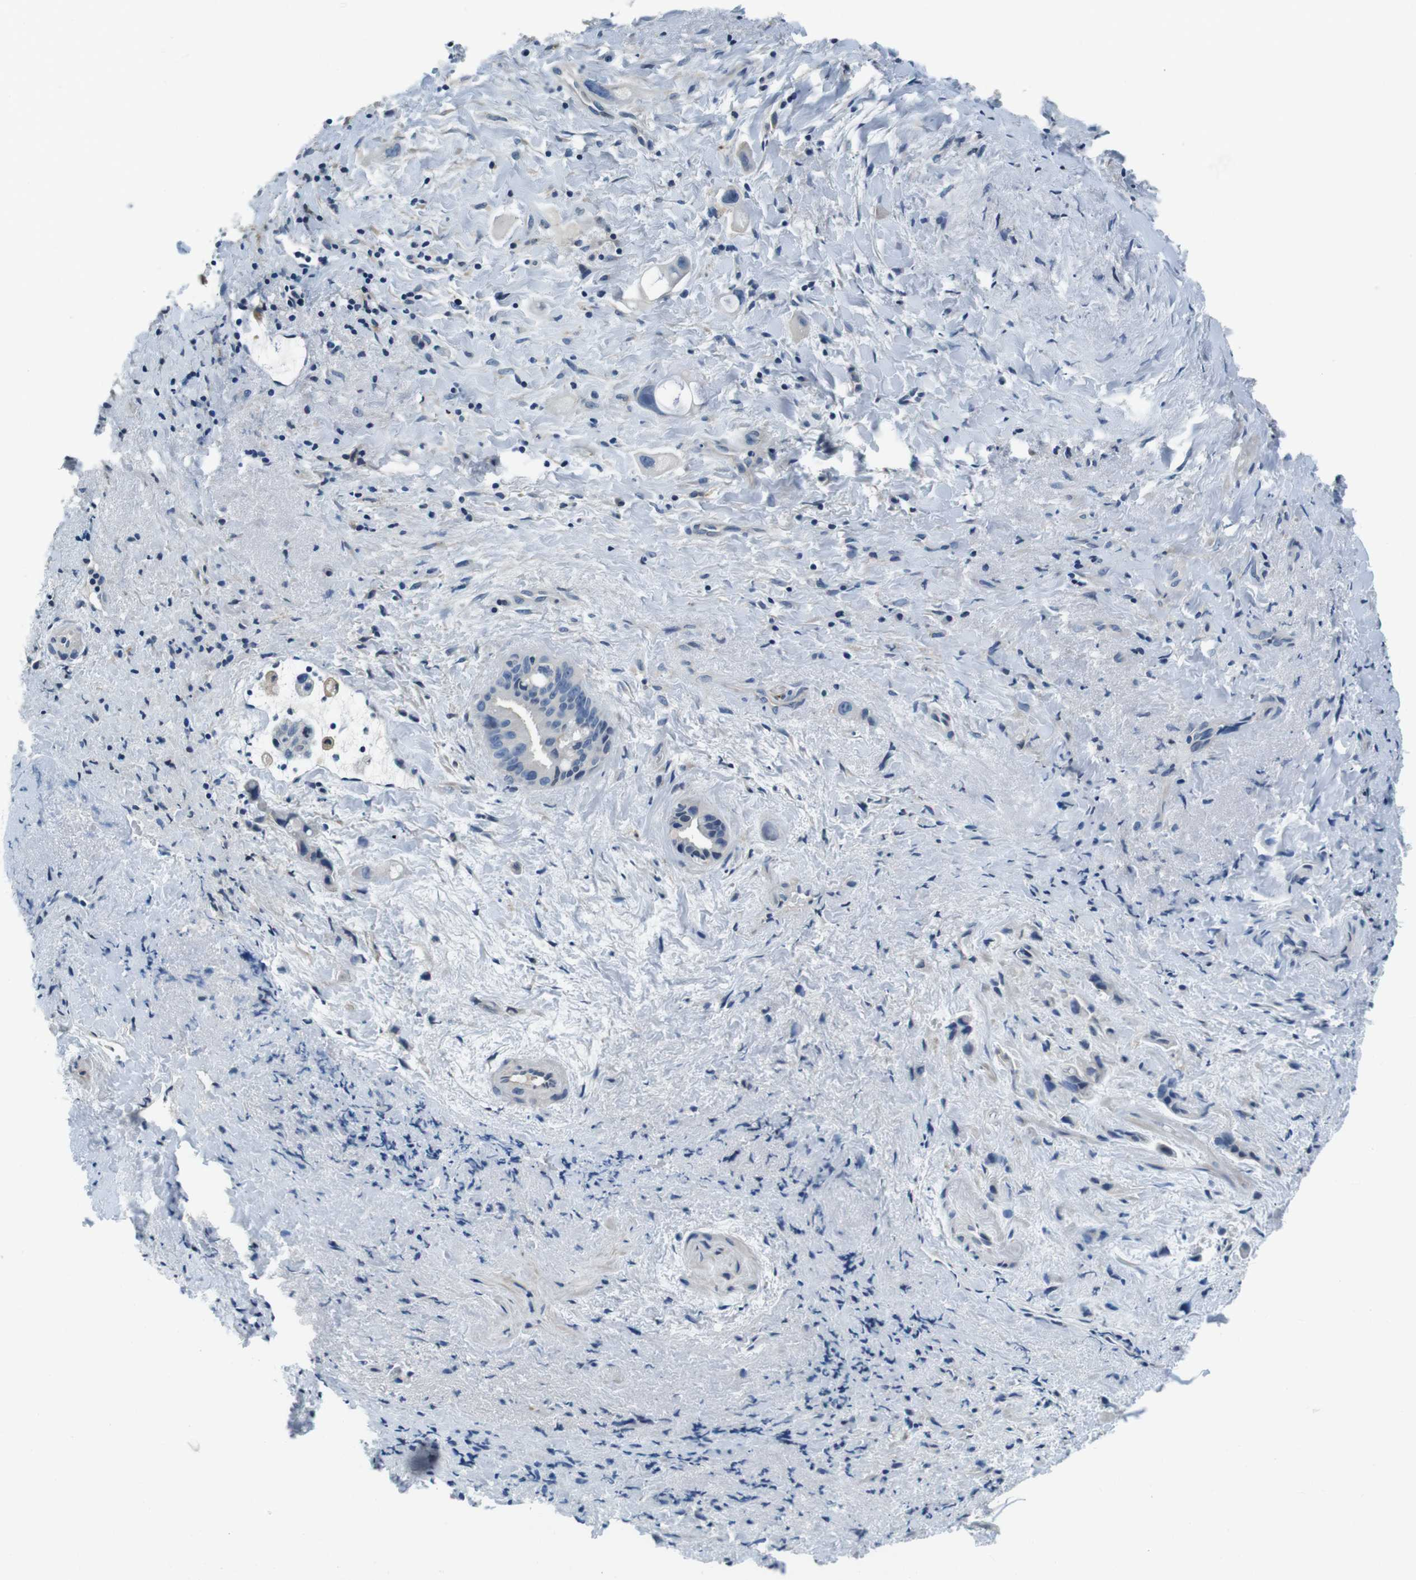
{"staining": {"intensity": "negative", "quantity": "none", "location": "none"}, "tissue": "liver cancer", "cell_type": "Tumor cells", "image_type": "cancer", "snomed": [{"axis": "morphology", "description": "Cholangiocarcinoma"}, {"axis": "topography", "description": "Liver"}], "caption": "An immunohistochemistry micrograph of cholangiocarcinoma (liver) is shown. There is no staining in tumor cells of cholangiocarcinoma (liver). (Immunohistochemistry, brightfield microscopy, high magnification).", "gene": "KCNJ5", "patient": {"sex": "female", "age": 65}}